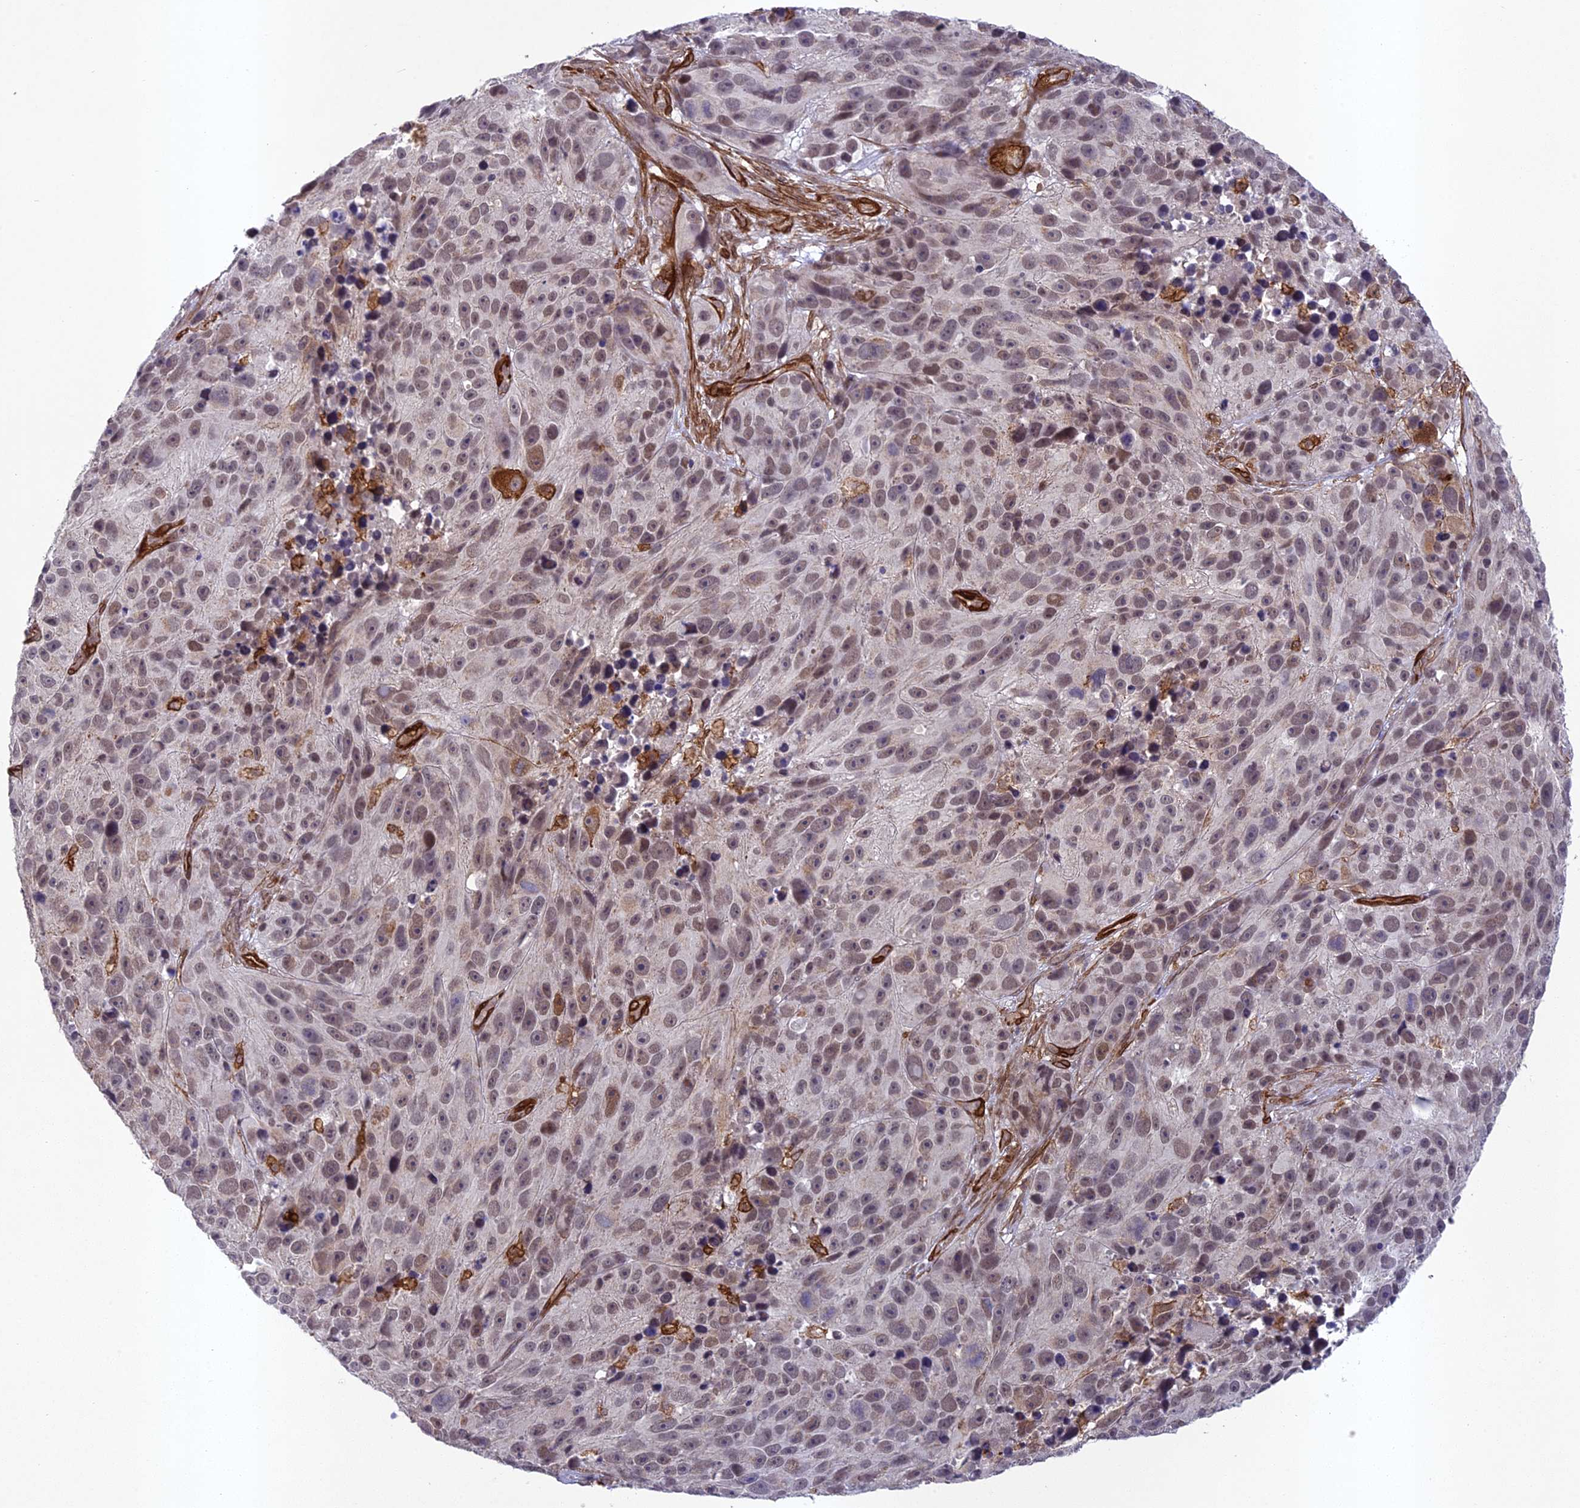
{"staining": {"intensity": "weak", "quantity": "25%-75%", "location": "nuclear"}, "tissue": "melanoma", "cell_type": "Tumor cells", "image_type": "cancer", "snomed": [{"axis": "morphology", "description": "Malignant melanoma, NOS"}, {"axis": "topography", "description": "Skin"}], "caption": "A histopathology image of human malignant melanoma stained for a protein exhibits weak nuclear brown staining in tumor cells.", "gene": "TNS1", "patient": {"sex": "male", "age": 84}}